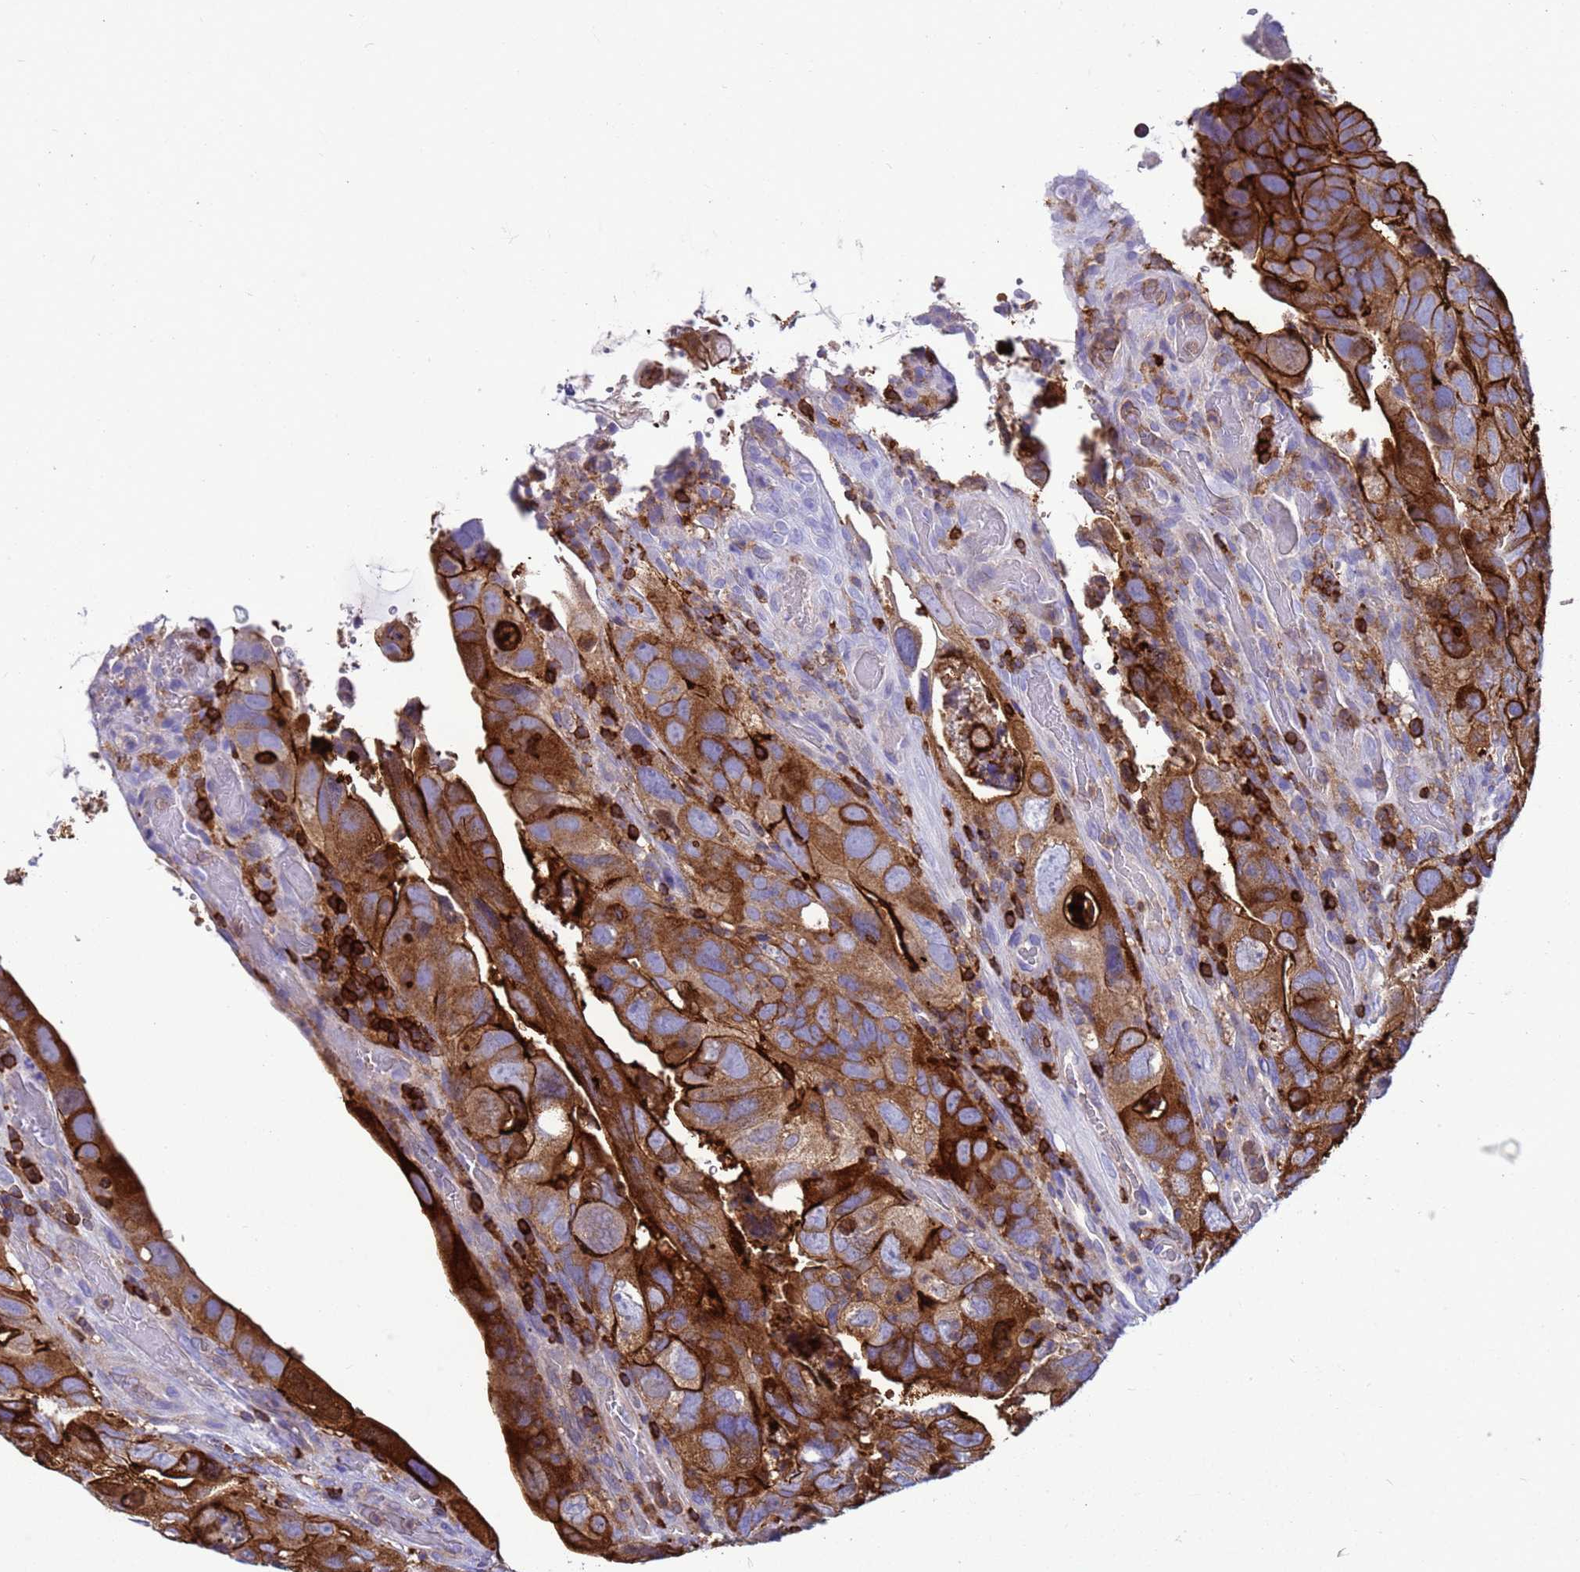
{"staining": {"intensity": "moderate", "quantity": ">75%", "location": "cytoplasmic/membranous"}, "tissue": "colorectal cancer", "cell_type": "Tumor cells", "image_type": "cancer", "snomed": [{"axis": "morphology", "description": "Adenocarcinoma, NOS"}, {"axis": "topography", "description": "Rectum"}], "caption": "Immunohistochemical staining of human colorectal cancer (adenocarcinoma) exhibits medium levels of moderate cytoplasmic/membranous protein expression in about >75% of tumor cells.", "gene": "EZR", "patient": {"sex": "male", "age": 63}}